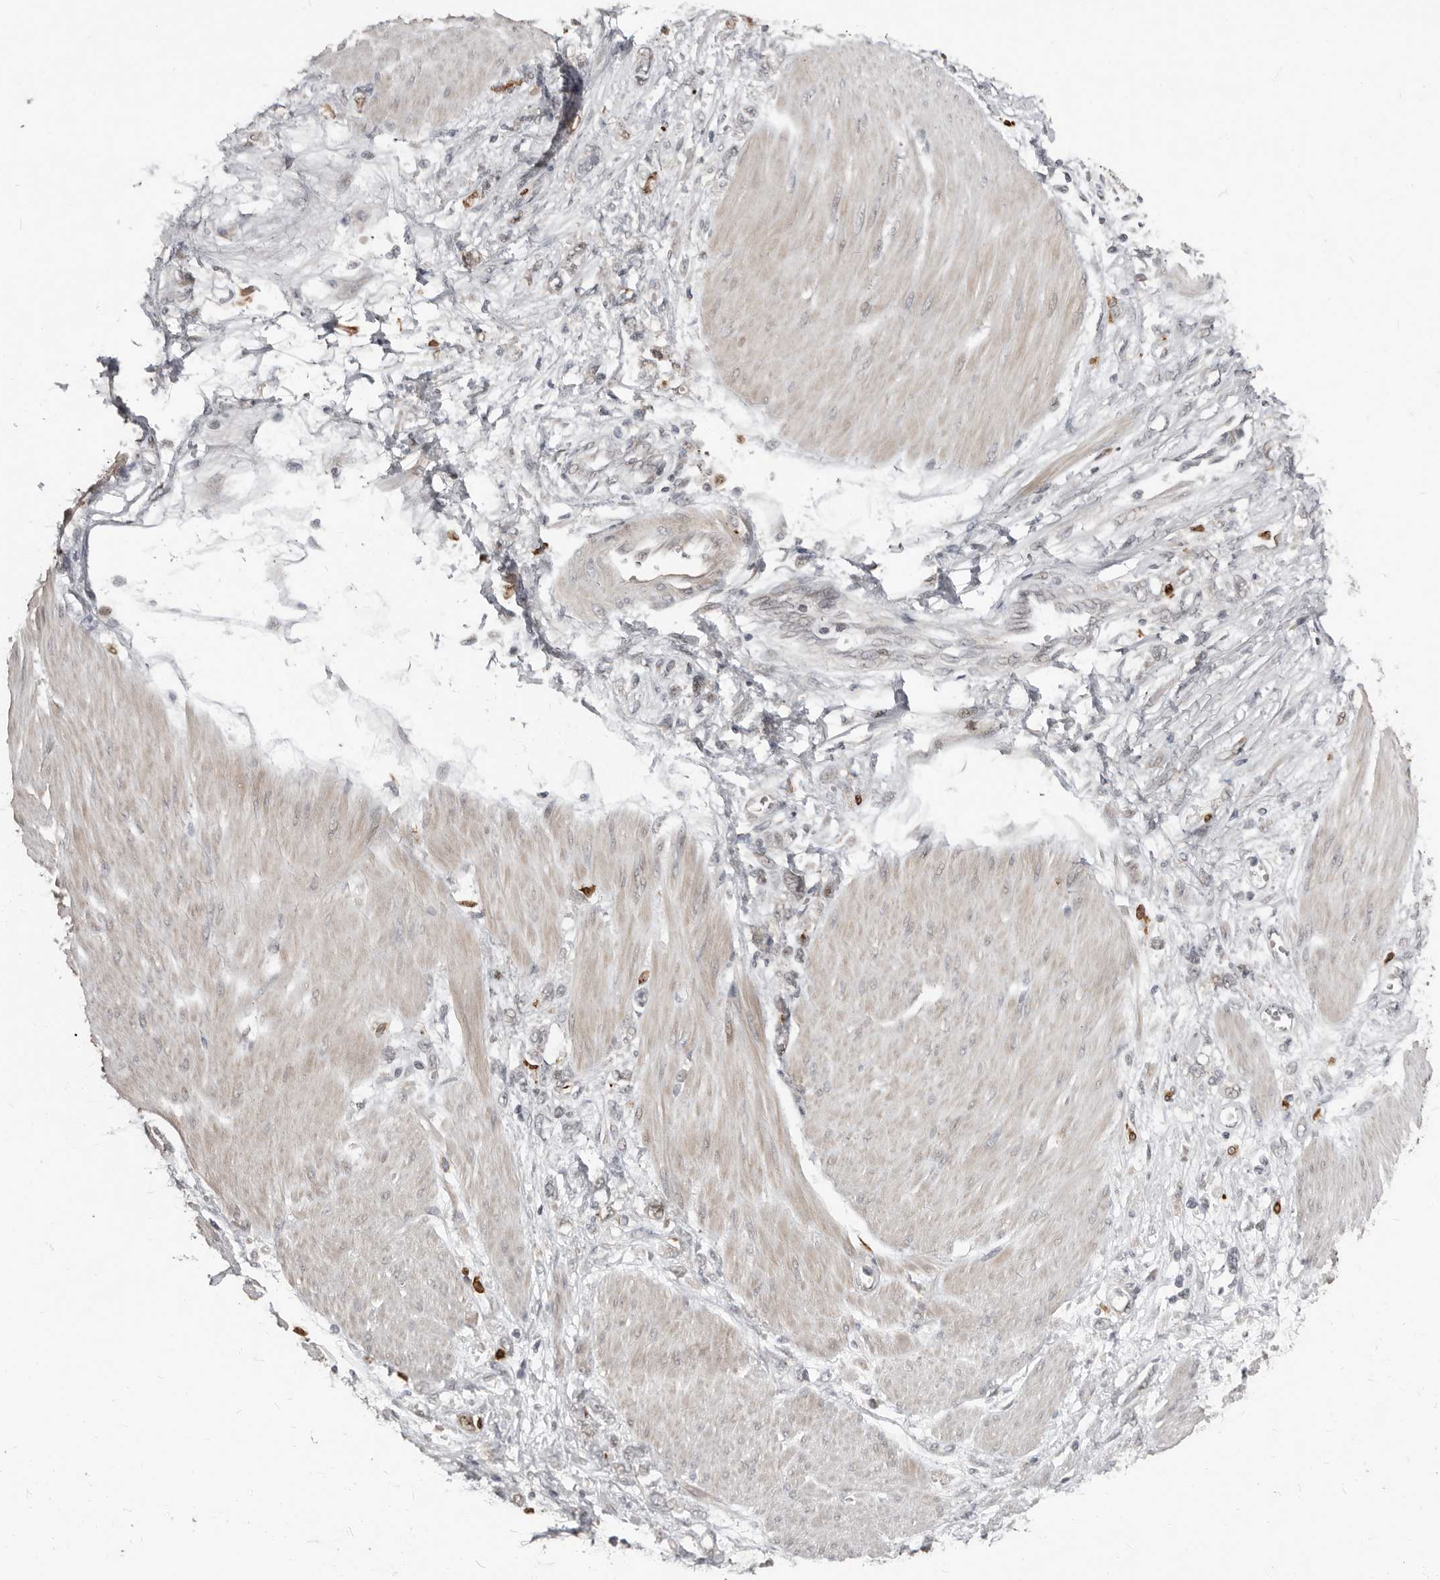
{"staining": {"intensity": "negative", "quantity": "none", "location": "none"}, "tissue": "stomach cancer", "cell_type": "Tumor cells", "image_type": "cancer", "snomed": [{"axis": "morphology", "description": "Adenocarcinoma, NOS"}, {"axis": "topography", "description": "Stomach"}], "caption": "An image of stomach cancer (adenocarcinoma) stained for a protein exhibits no brown staining in tumor cells.", "gene": "APOL6", "patient": {"sex": "female", "age": 76}}